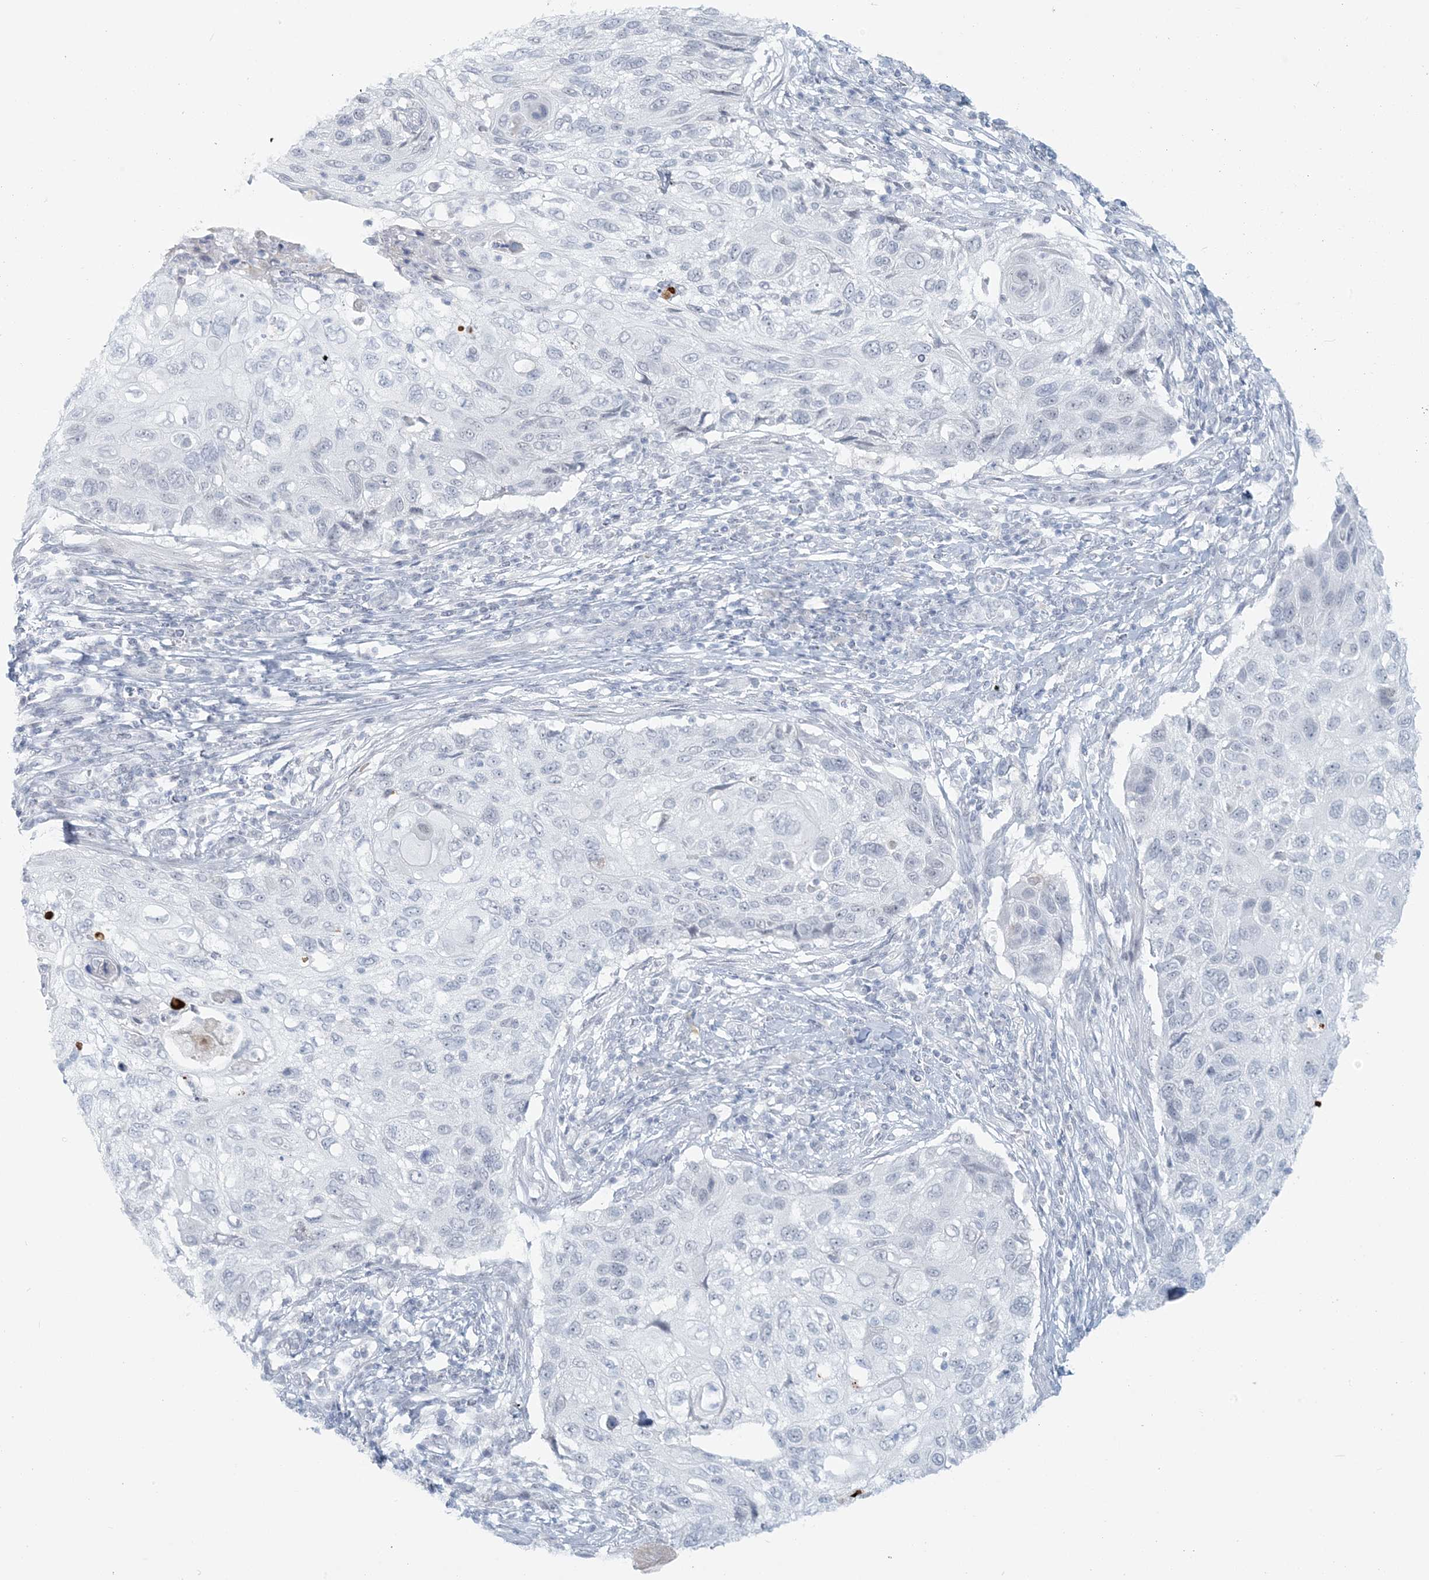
{"staining": {"intensity": "negative", "quantity": "none", "location": "none"}, "tissue": "cervical cancer", "cell_type": "Tumor cells", "image_type": "cancer", "snomed": [{"axis": "morphology", "description": "Squamous cell carcinoma, NOS"}, {"axis": "topography", "description": "Cervix"}], "caption": "Tumor cells are negative for protein expression in human cervical squamous cell carcinoma.", "gene": "SCML1", "patient": {"sex": "female", "age": 70}}